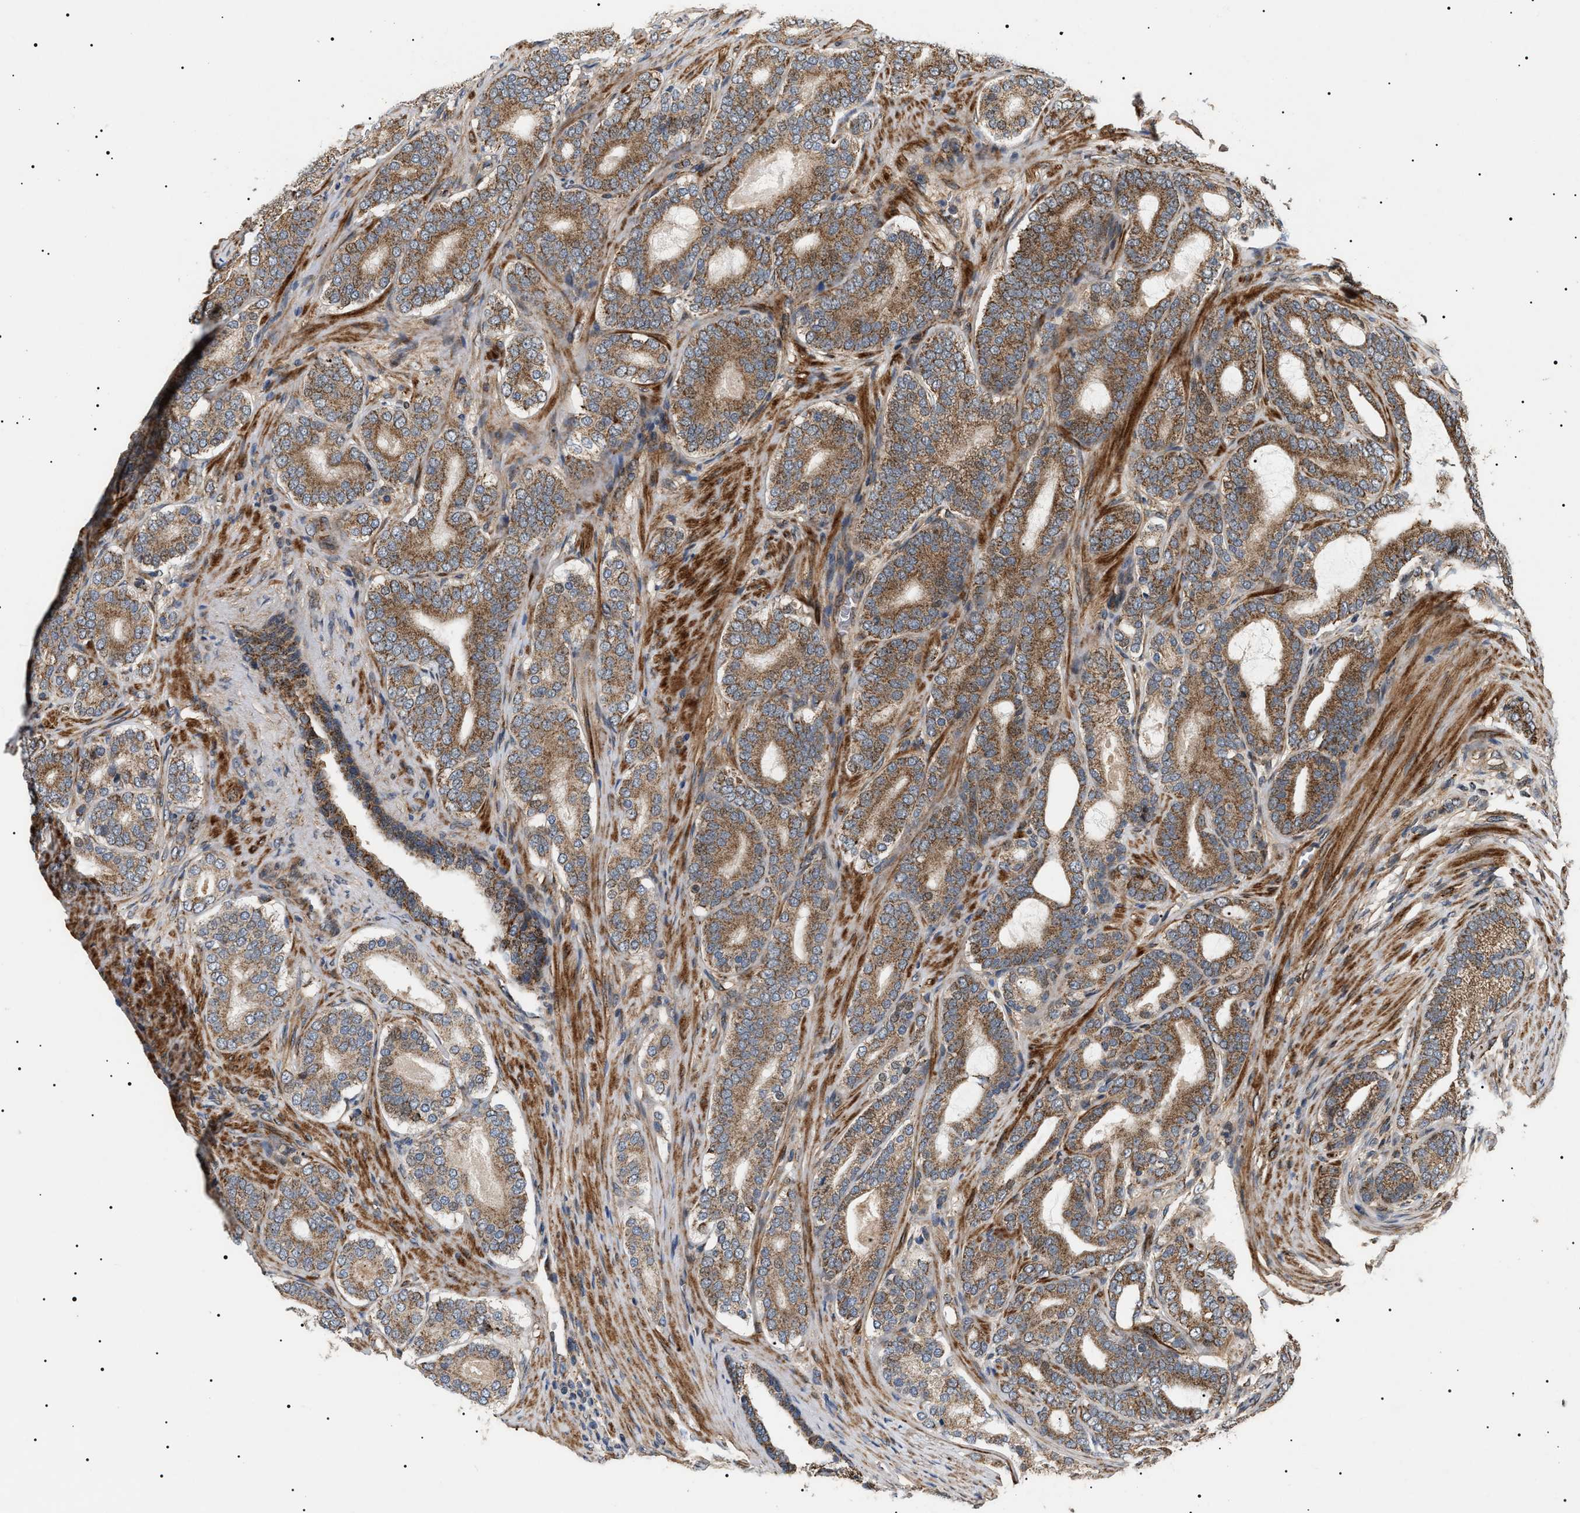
{"staining": {"intensity": "moderate", "quantity": ">75%", "location": "cytoplasmic/membranous"}, "tissue": "prostate cancer", "cell_type": "Tumor cells", "image_type": "cancer", "snomed": [{"axis": "morphology", "description": "Adenocarcinoma, High grade"}, {"axis": "topography", "description": "Prostate"}], "caption": "This is an image of immunohistochemistry staining of adenocarcinoma (high-grade) (prostate), which shows moderate expression in the cytoplasmic/membranous of tumor cells.", "gene": "ZBTB26", "patient": {"sex": "male", "age": 60}}